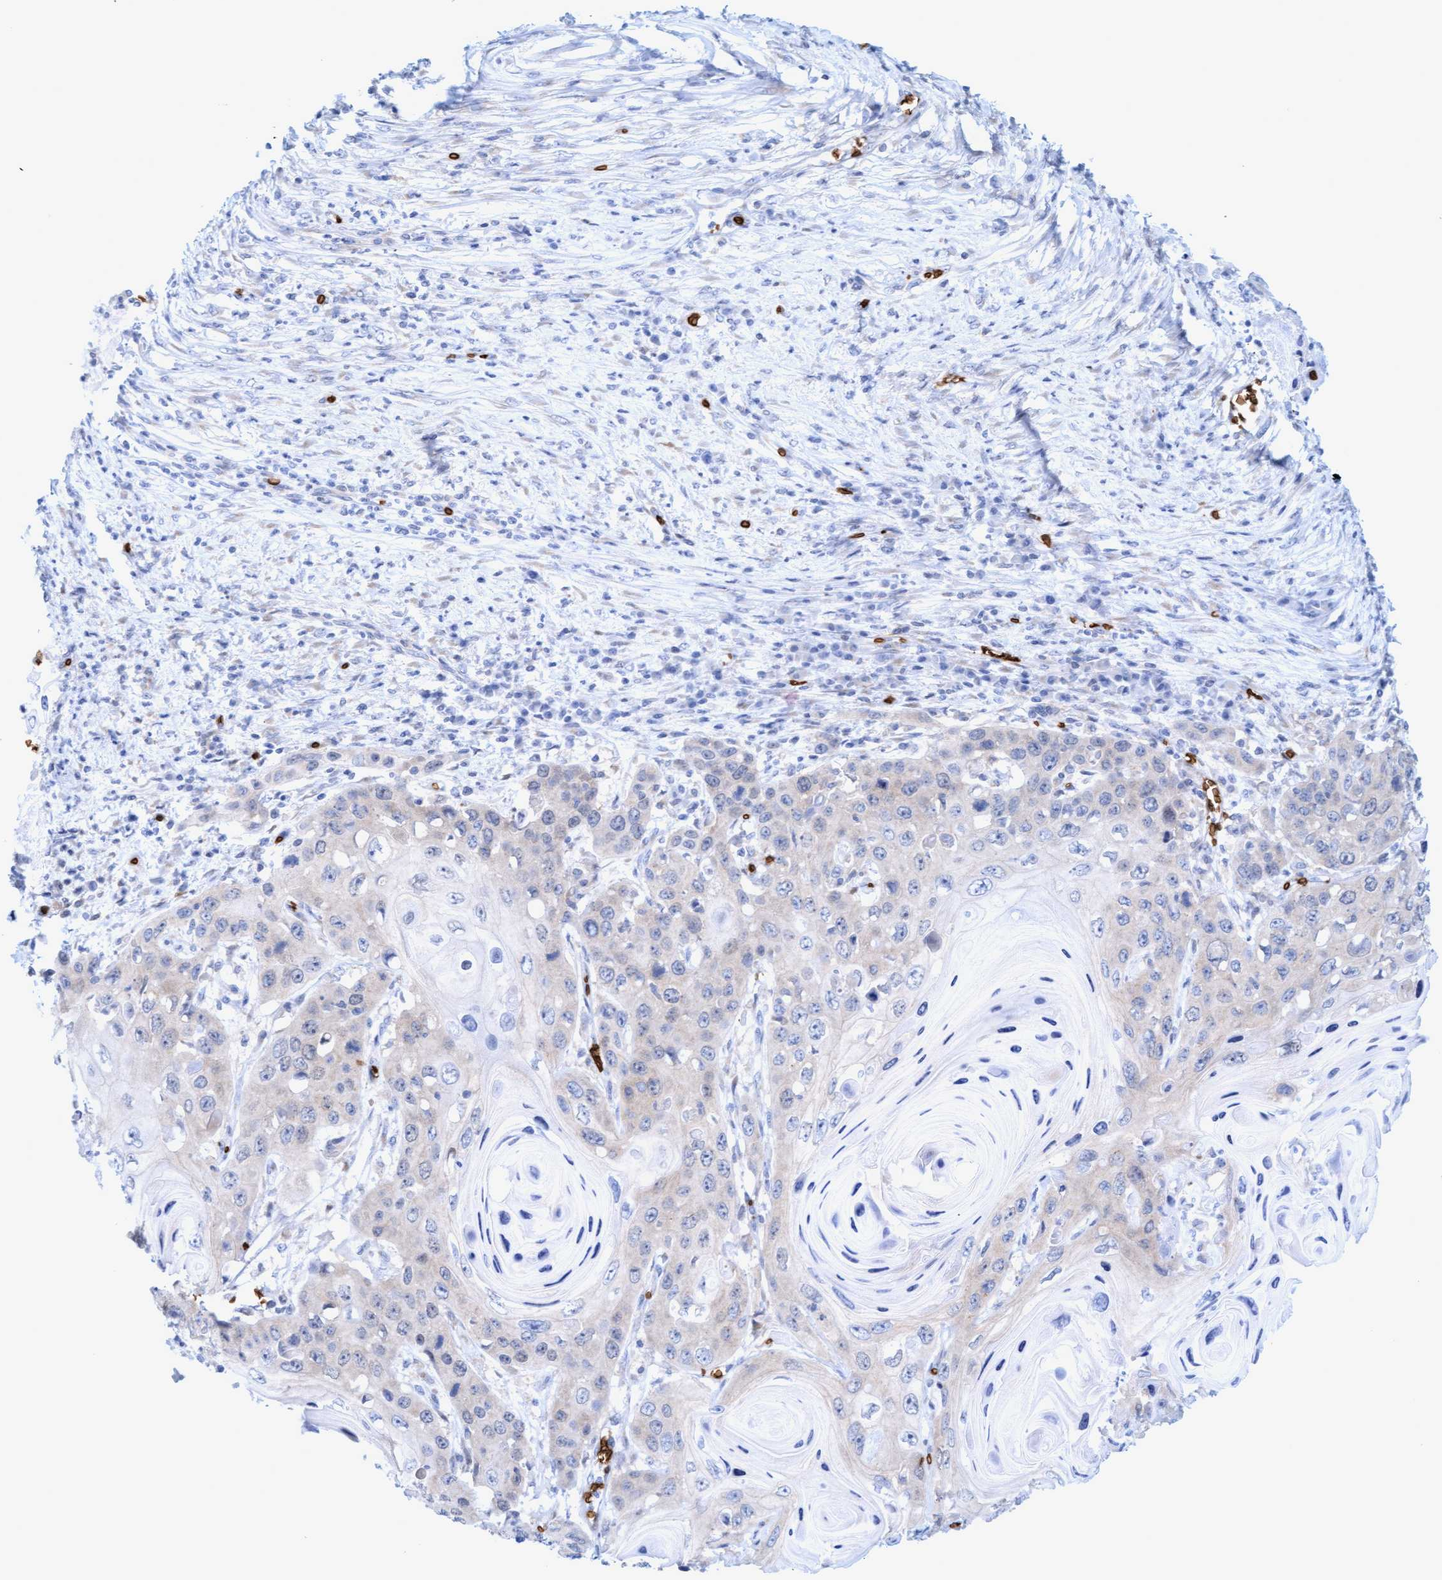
{"staining": {"intensity": "weak", "quantity": "<25%", "location": "cytoplasmic/membranous"}, "tissue": "skin cancer", "cell_type": "Tumor cells", "image_type": "cancer", "snomed": [{"axis": "morphology", "description": "Squamous cell carcinoma, NOS"}, {"axis": "topography", "description": "Skin"}], "caption": "This is an IHC histopathology image of human skin cancer. There is no staining in tumor cells.", "gene": "SPEM2", "patient": {"sex": "male", "age": 55}}